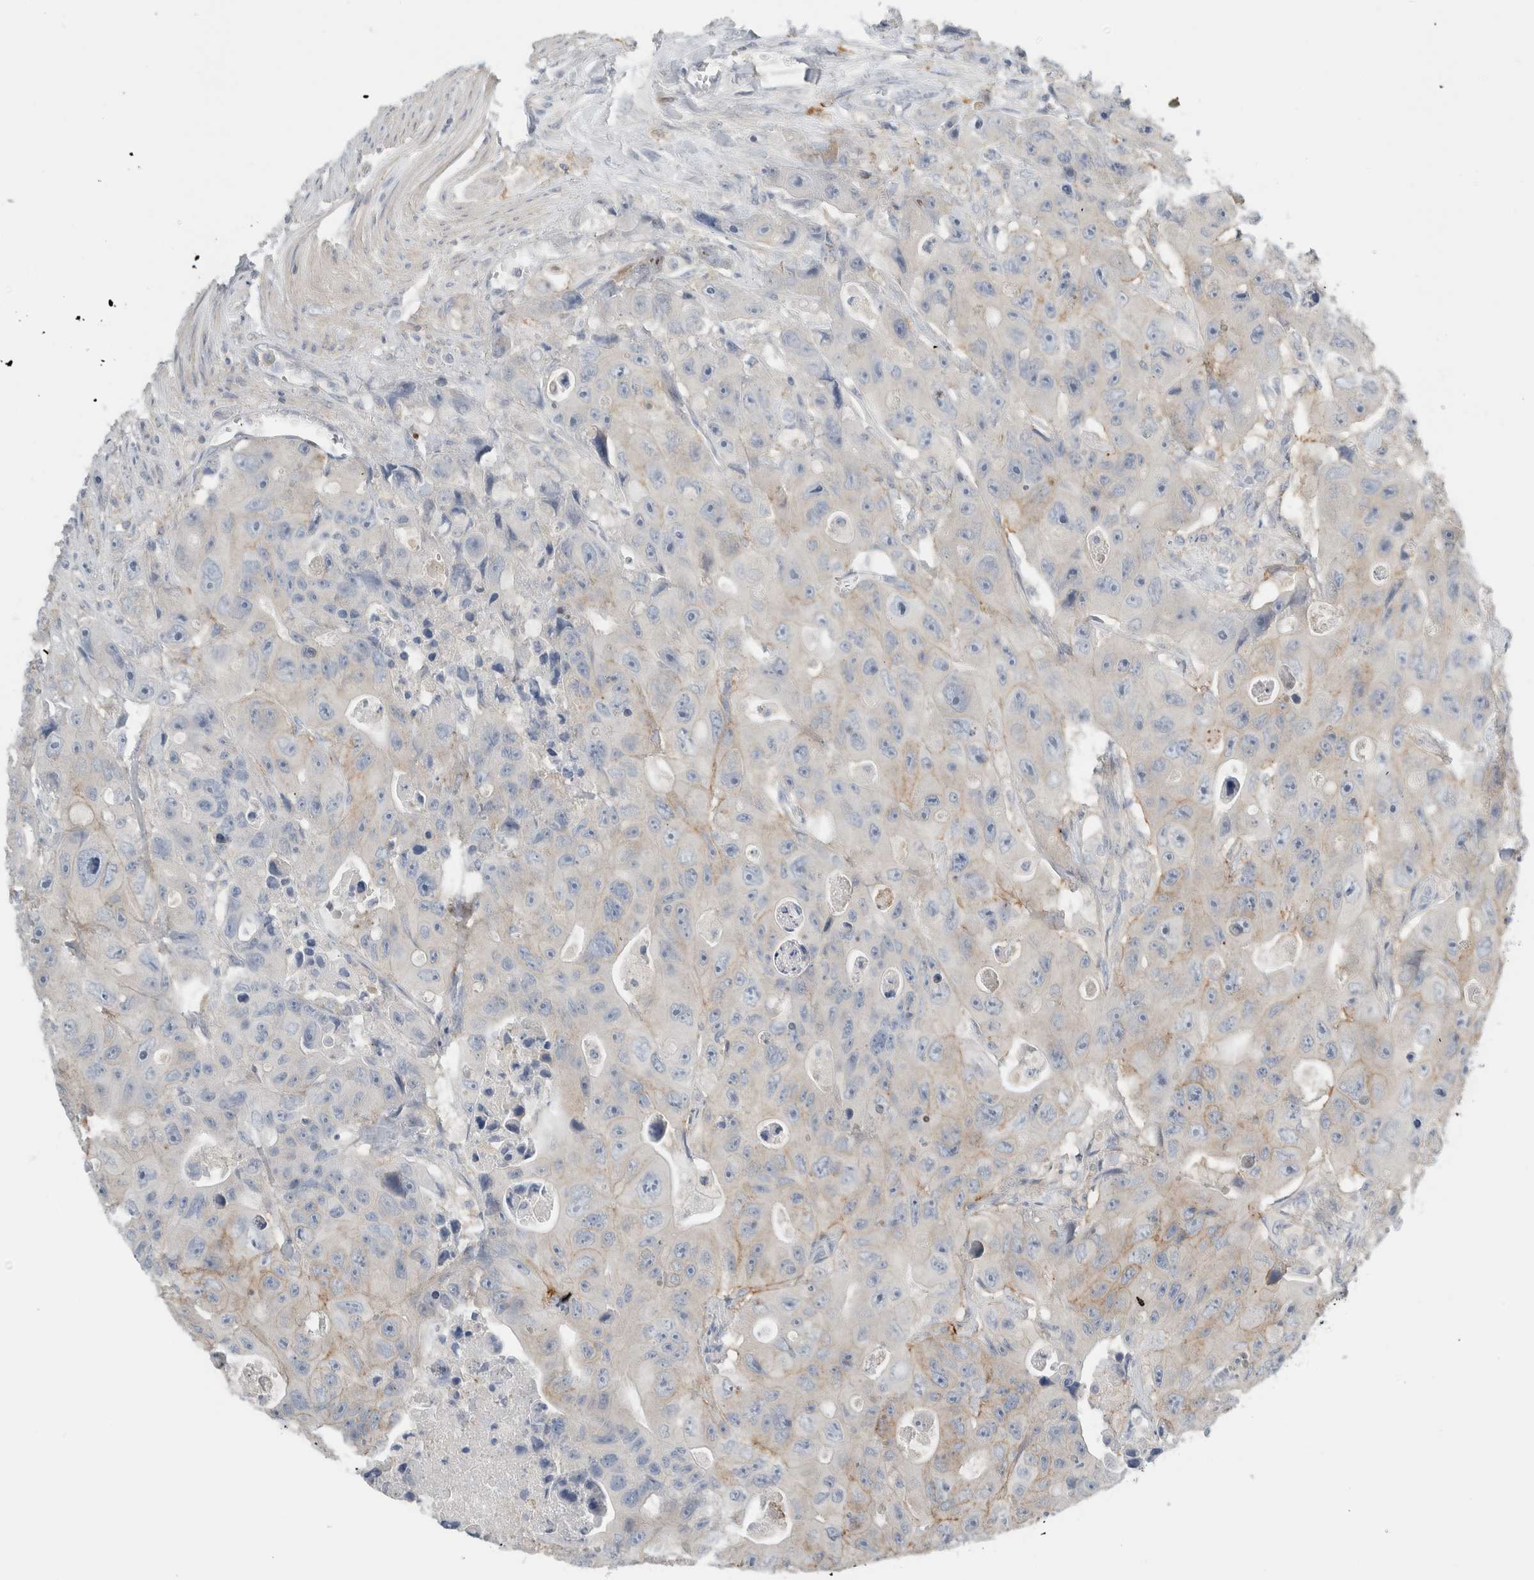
{"staining": {"intensity": "weak", "quantity": "<25%", "location": "cytoplasmic/membranous"}, "tissue": "colorectal cancer", "cell_type": "Tumor cells", "image_type": "cancer", "snomed": [{"axis": "morphology", "description": "Adenocarcinoma, NOS"}, {"axis": "topography", "description": "Colon"}], "caption": "High magnification brightfield microscopy of colorectal cancer stained with DAB (brown) and counterstained with hematoxylin (blue): tumor cells show no significant staining. (Immunohistochemistry, brightfield microscopy, high magnification).", "gene": "ERCC6L2", "patient": {"sex": "female", "age": 46}}